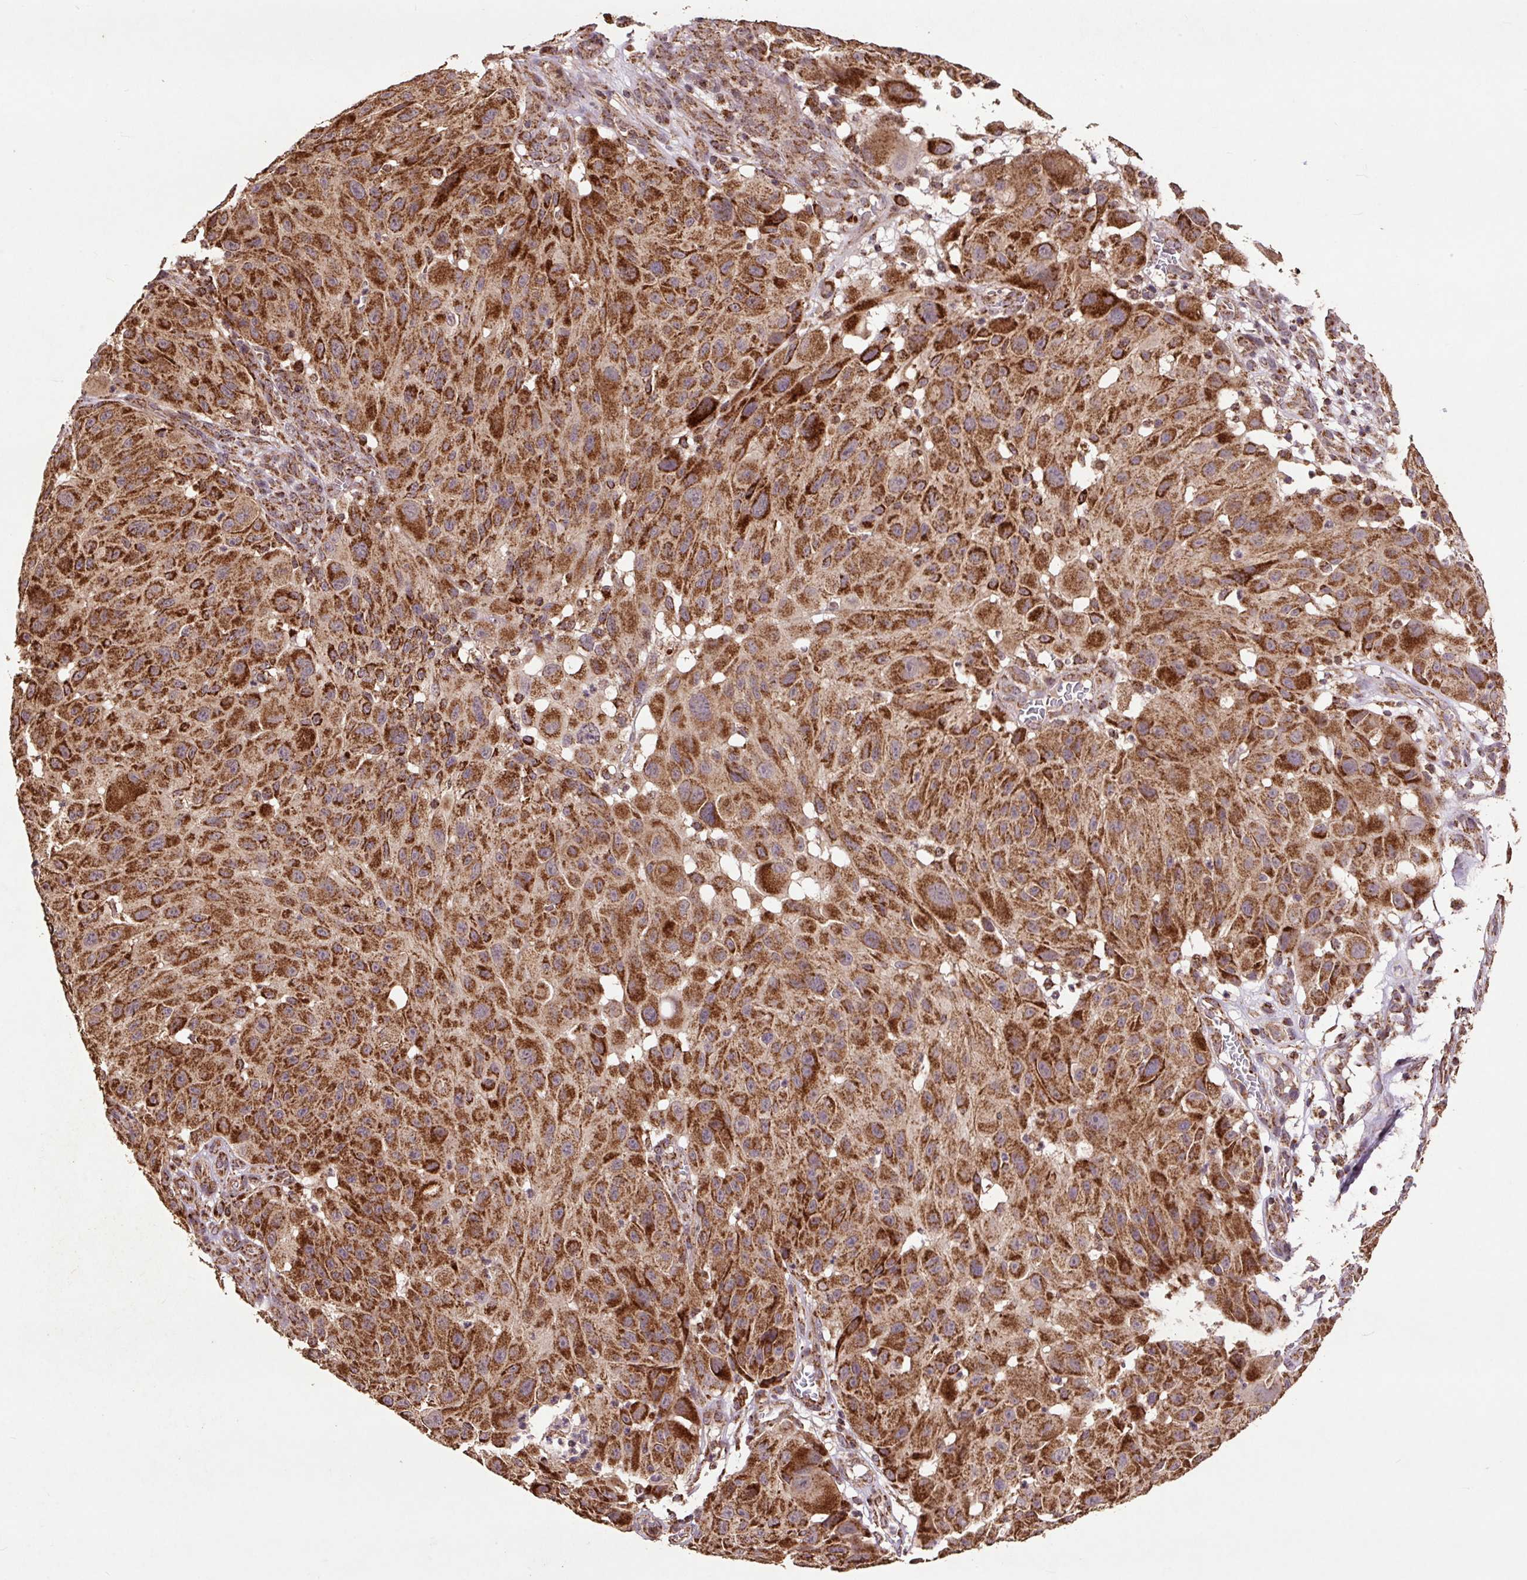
{"staining": {"intensity": "strong", "quantity": ">75%", "location": "cytoplasmic/membranous"}, "tissue": "melanoma", "cell_type": "Tumor cells", "image_type": "cancer", "snomed": [{"axis": "morphology", "description": "Malignant melanoma, NOS"}, {"axis": "topography", "description": "Skin"}], "caption": "Protein expression analysis of malignant melanoma shows strong cytoplasmic/membranous expression in about >75% of tumor cells. (brown staining indicates protein expression, while blue staining denotes nuclei).", "gene": "ATP5F1A", "patient": {"sex": "male", "age": 83}}